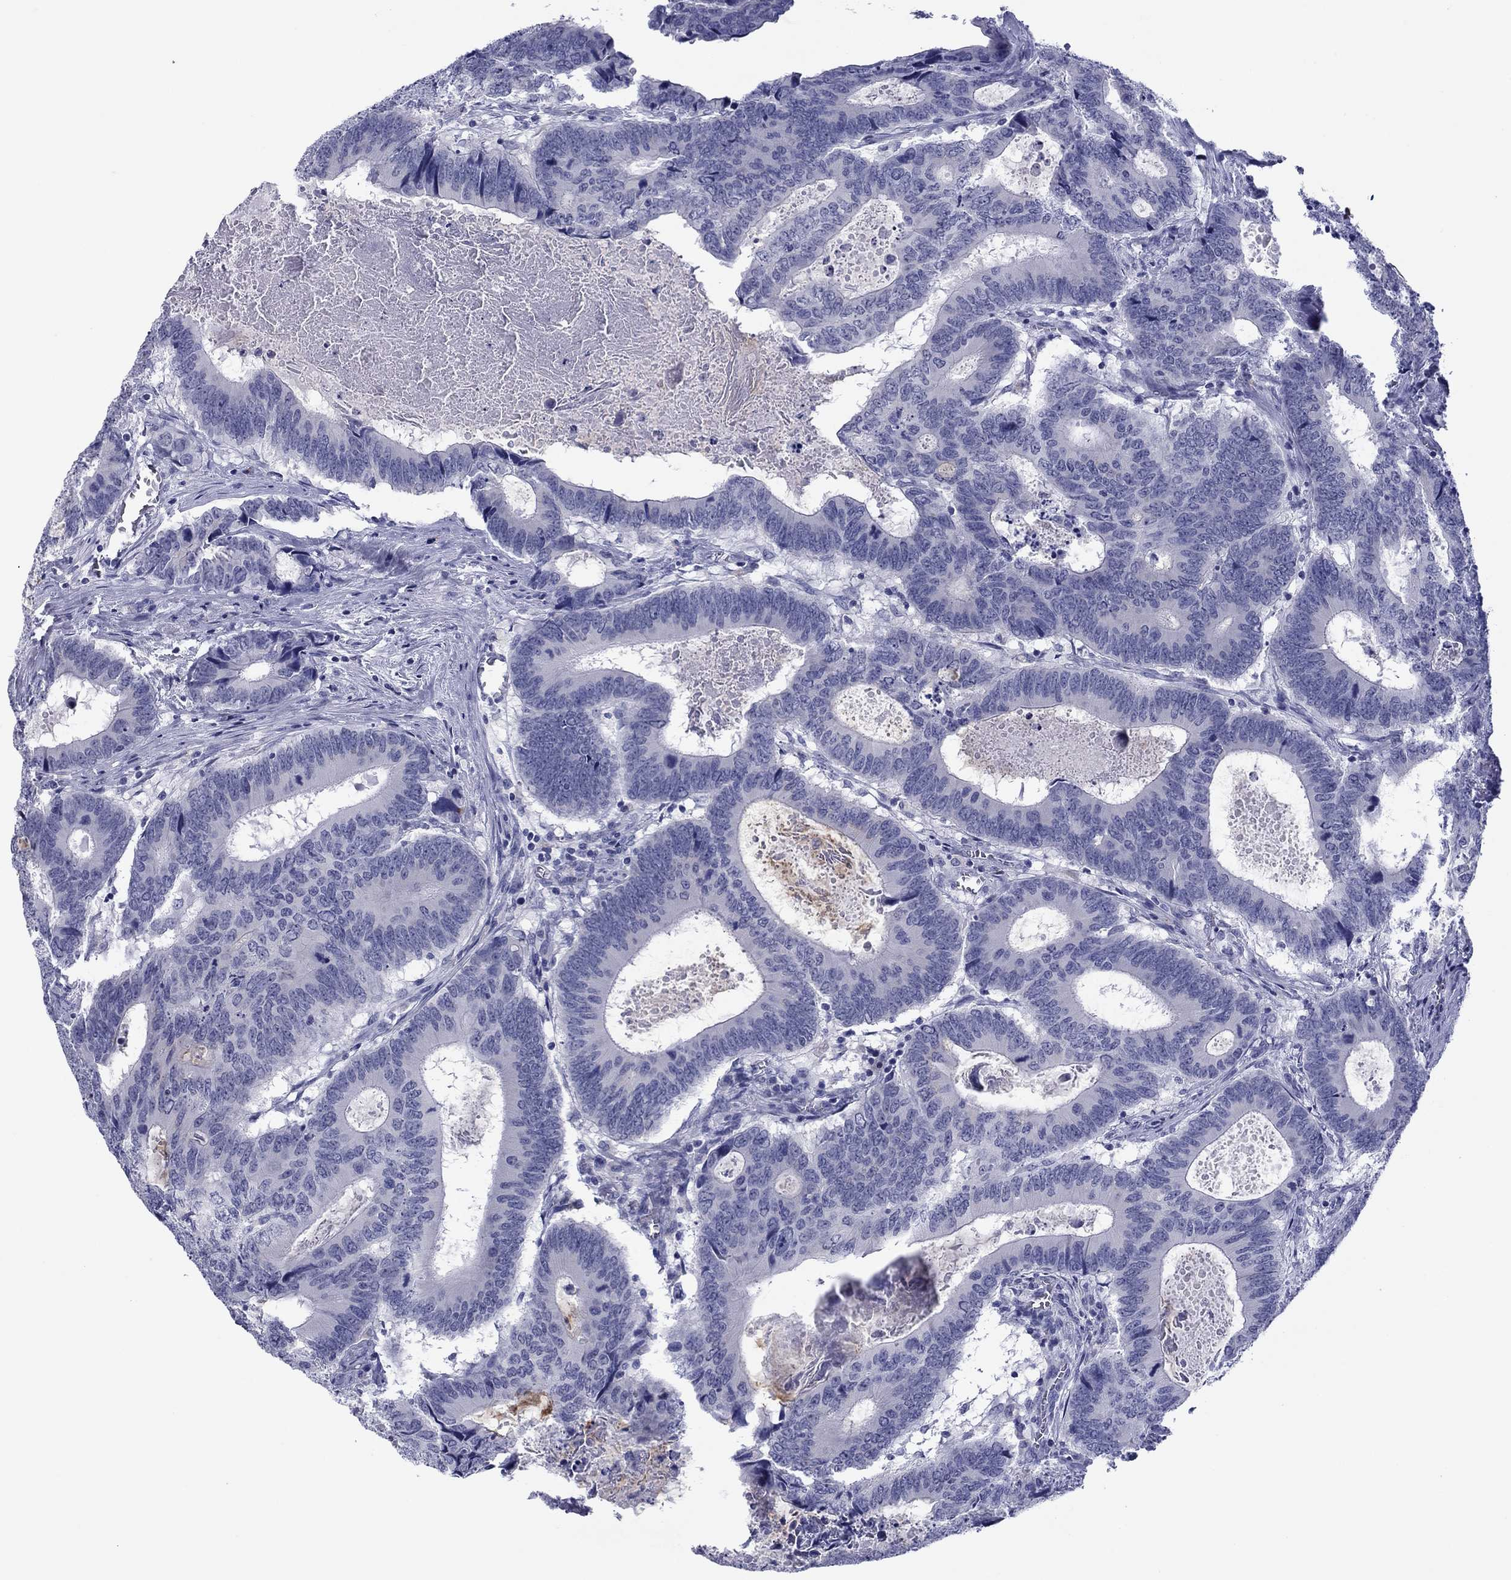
{"staining": {"intensity": "negative", "quantity": "none", "location": "none"}, "tissue": "colorectal cancer", "cell_type": "Tumor cells", "image_type": "cancer", "snomed": [{"axis": "morphology", "description": "Adenocarcinoma, NOS"}, {"axis": "topography", "description": "Colon"}], "caption": "High magnification brightfield microscopy of colorectal adenocarcinoma stained with DAB (3,3'-diaminobenzidine) (brown) and counterstained with hematoxylin (blue): tumor cells show no significant expression.", "gene": "TCFL5", "patient": {"sex": "female", "age": 82}}